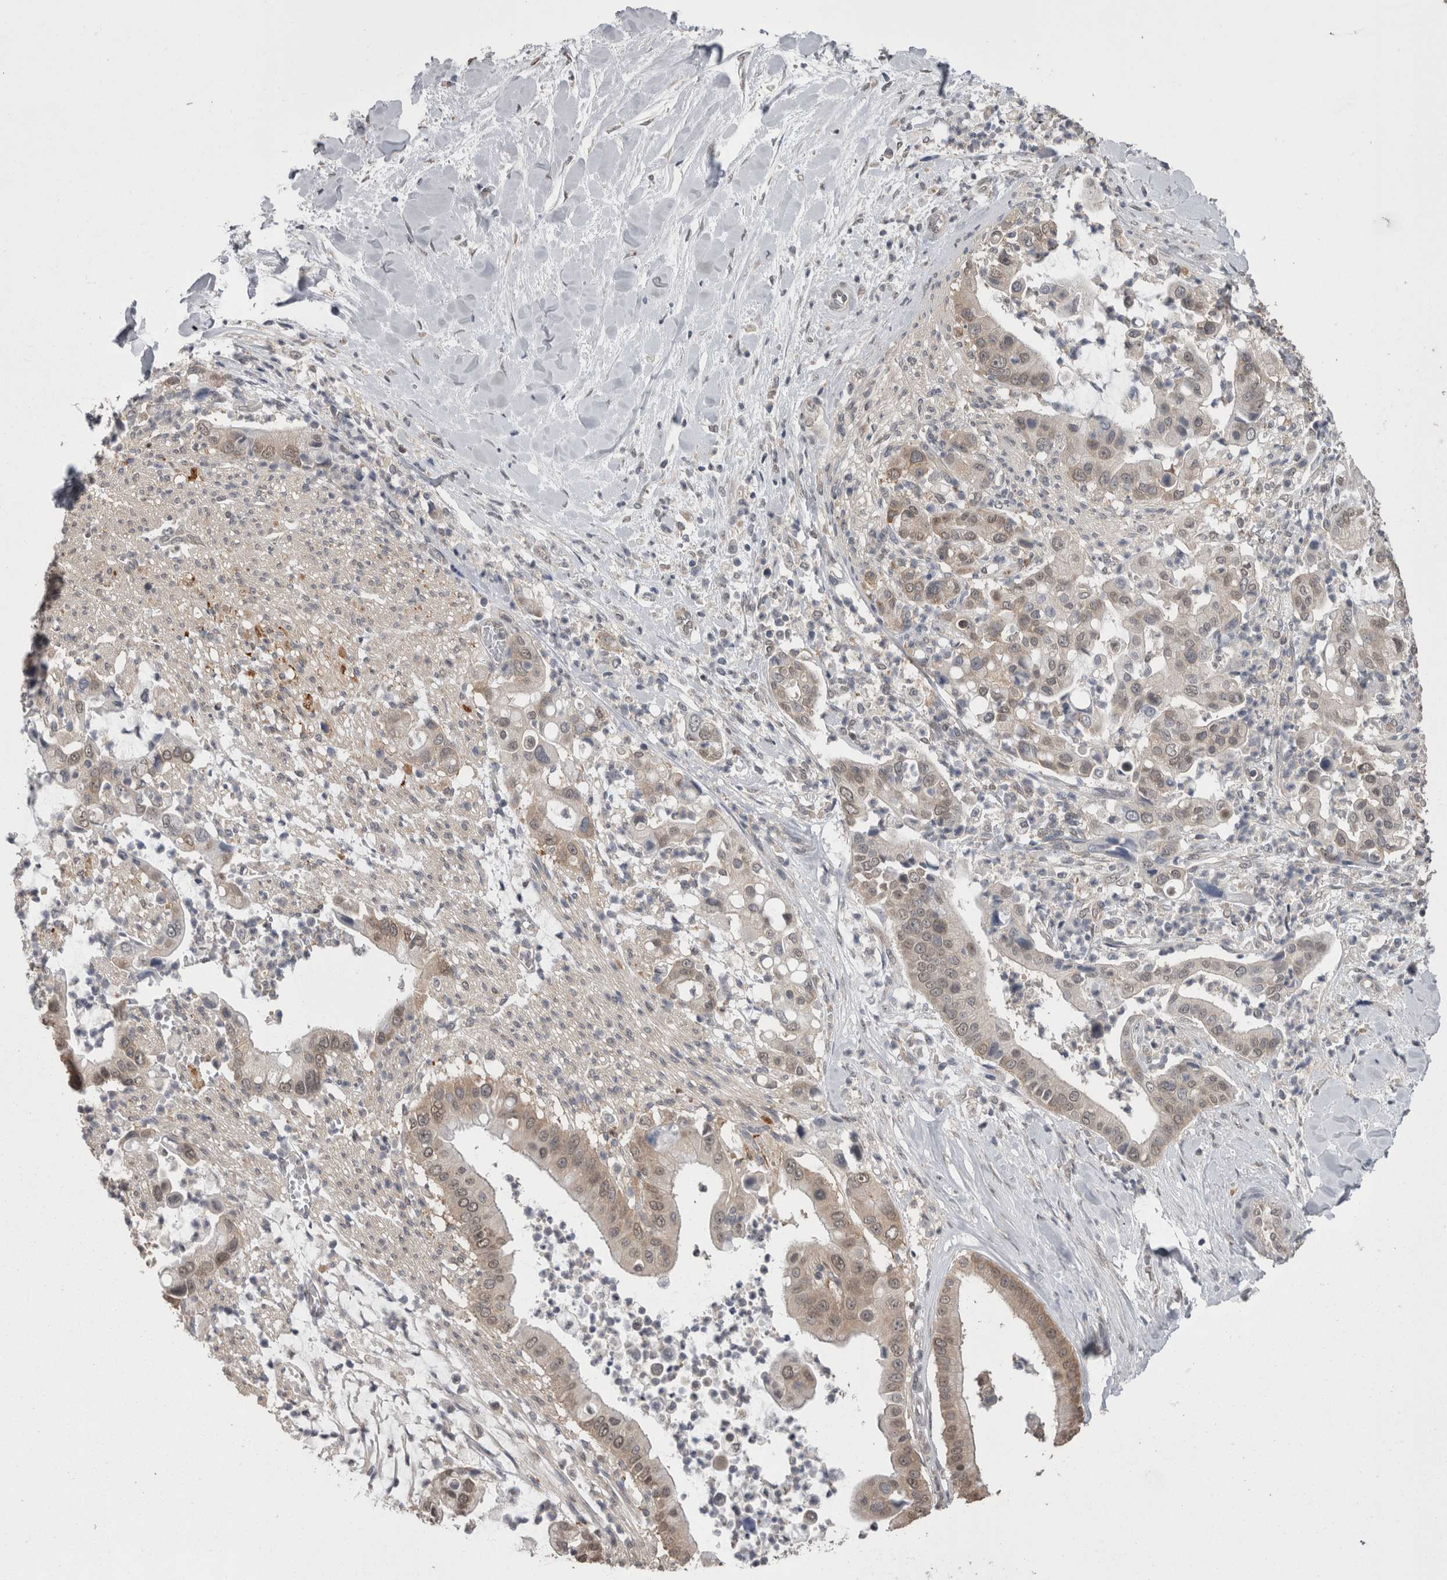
{"staining": {"intensity": "weak", "quantity": ">75%", "location": "cytoplasmic/membranous"}, "tissue": "liver cancer", "cell_type": "Tumor cells", "image_type": "cancer", "snomed": [{"axis": "morphology", "description": "Cholangiocarcinoma"}, {"axis": "topography", "description": "Liver"}], "caption": "A low amount of weak cytoplasmic/membranous staining is present in approximately >75% of tumor cells in liver cholangiocarcinoma tissue. Immunohistochemistry (ihc) stains the protein in brown and the nuclei are stained blue.", "gene": "DDX6", "patient": {"sex": "female", "age": 54}}